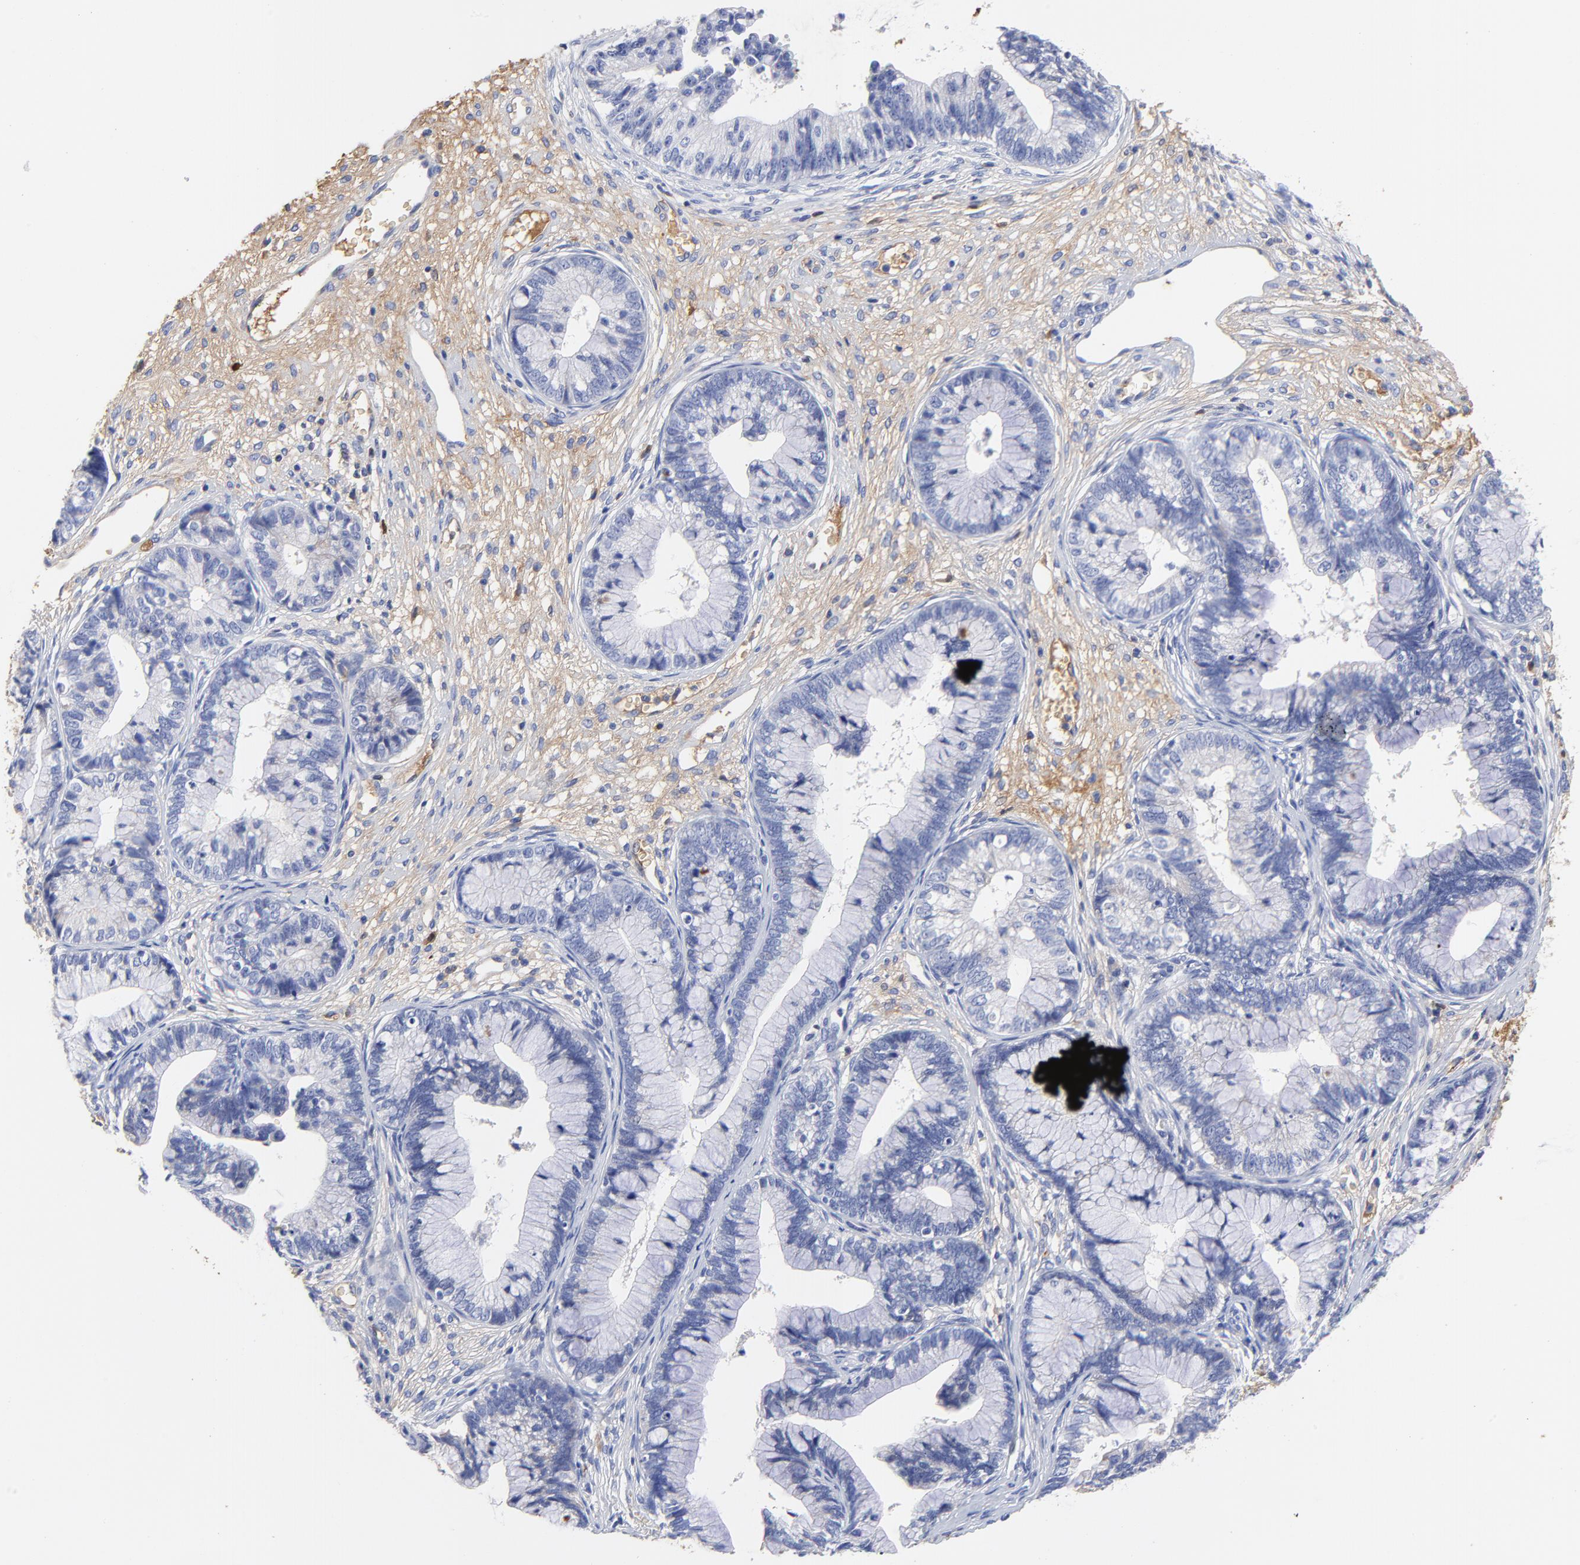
{"staining": {"intensity": "negative", "quantity": "none", "location": "none"}, "tissue": "cervical cancer", "cell_type": "Tumor cells", "image_type": "cancer", "snomed": [{"axis": "morphology", "description": "Adenocarcinoma, NOS"}, {"axis": "topography", "description": "Cervix"}], "caption": "Tumor cells show no significant protein staining in cervical adenocarcinoma.", "gene": "IGLV3-10", "patient": {"sex": "female", "age": 44}}